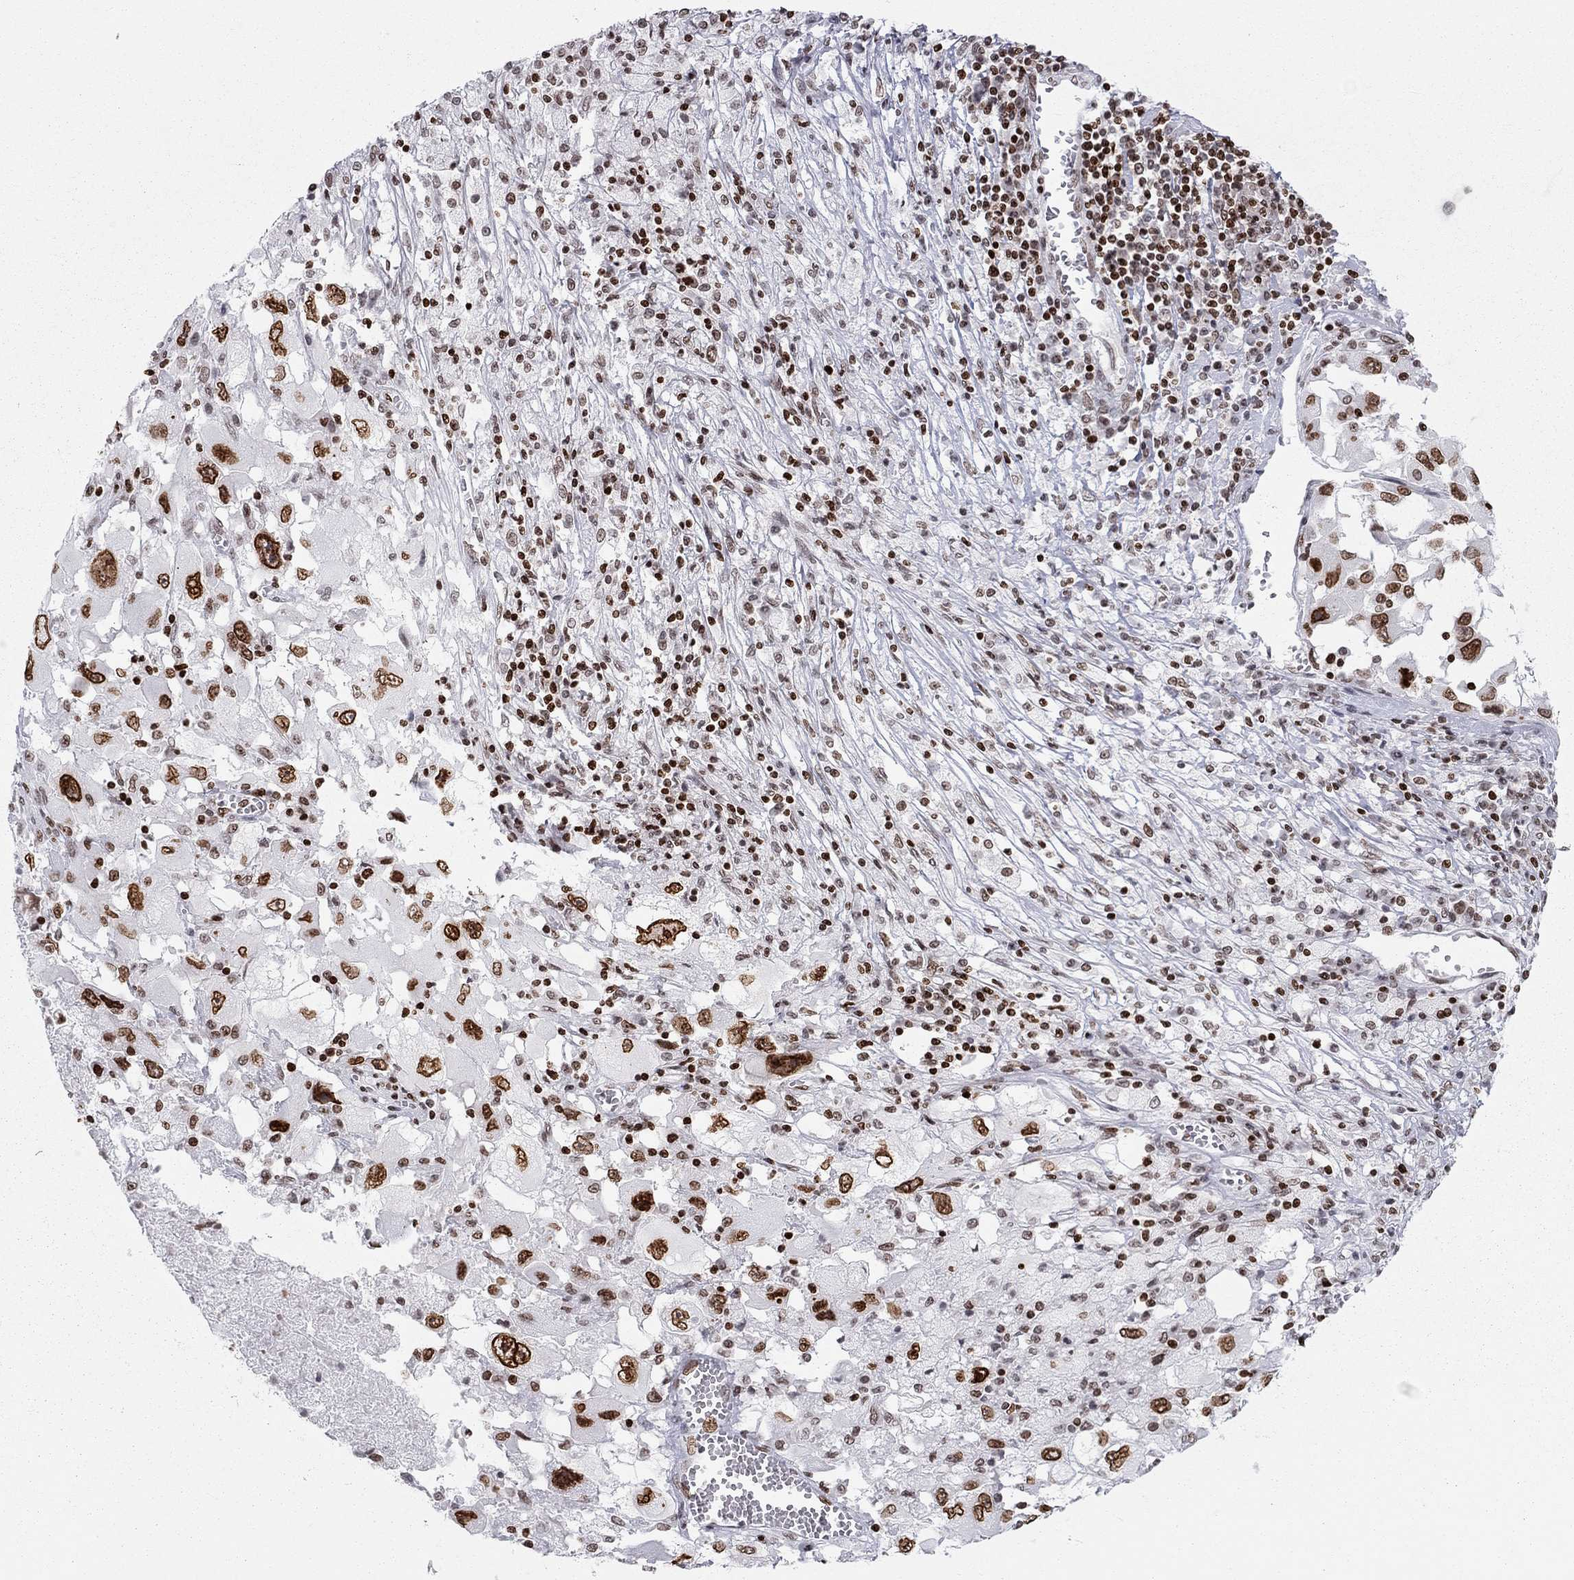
{"staining": {"intensity": "strong", "quantity": ">75%", "location": "nuclear"}, "tissue": "melanoma", "cell_type": "Tumor cells", "image_type": "cancer", "snomed": [{"axis": "morphology", "description": "Malignant melanoma, Metastatic site"}, {"axis": "topography", "description": "Soft tissue"}], "caption": "Tumor cells demonstrate high levels of strong nuclear positivity in about >75% of cells in malignant melanoma (metastatic site).", "gene": "H2AX", "patient": {"sex": "male", "age": 50}}